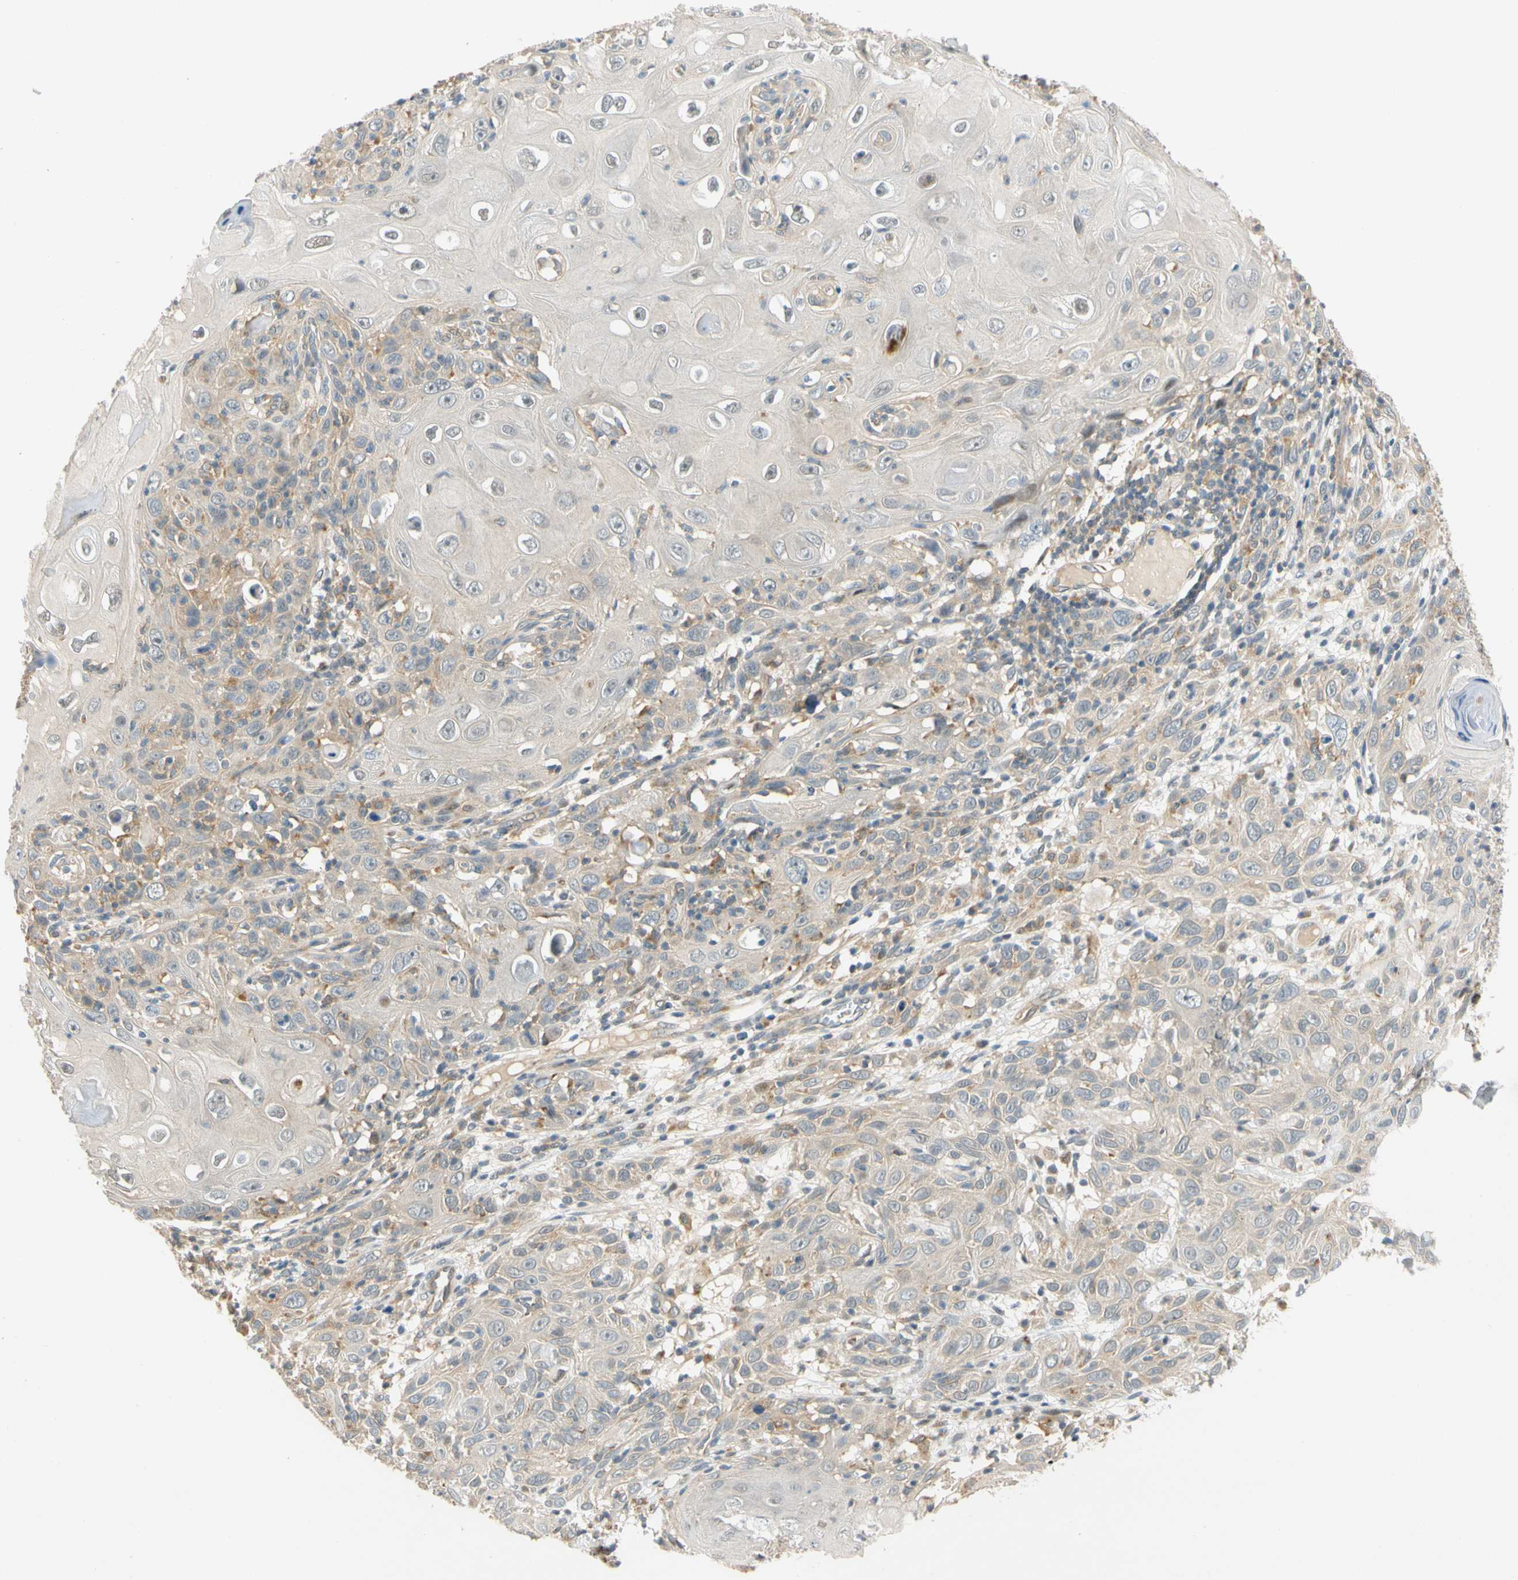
{"staining": {"intensity": "weak", "quantity": "25%-75%", "location": "cytoplasmic/membranous"}, "tissue": "skin cancer", "cell_type": "Tumor cells", "image_type": "cancer", "snomed": [{"axis": "morphology", "description": "Squamous cell carcinoma, NOS"}, {"axis": "topography", "description": "Skin"}], "caption": "Approximately 25%-75% of tumor cells in skin cancer (squamous cell carcinoma) display weak cytoplasmic/membranous protein expression as visualized by brown immunohistochemical staining.", "gene": "GATD1", "patient": {"sex": "female", "age": 88}}